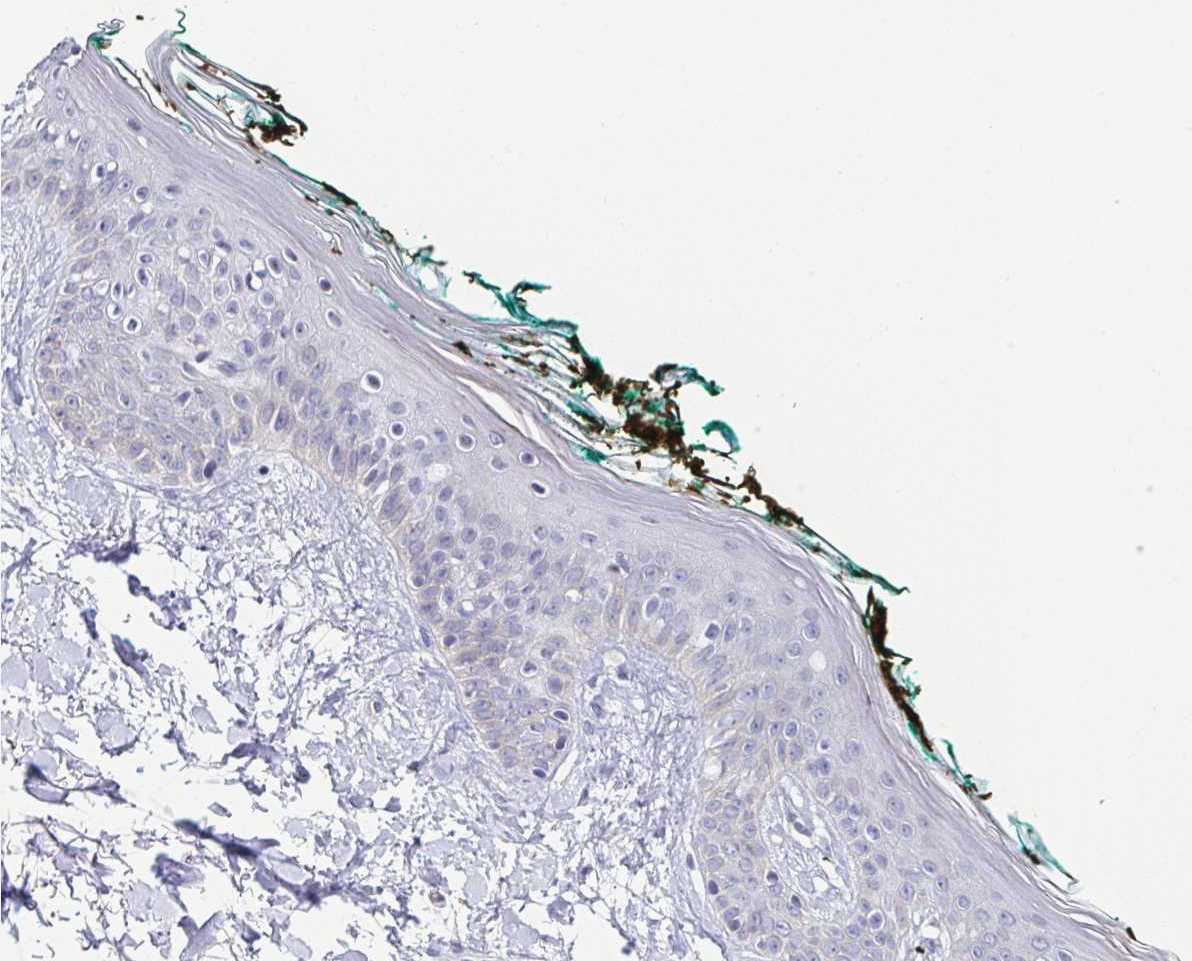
{"staining": {"intensity": "negative", "quantity": "none", "location": "none"}, "tissue": "skin", "cell_type": "Fibroblasts", "image_type": "normal", "snomed": [{"axis": "morphology", "description": "Normal tissue, NOS"}, {"axis": "topography", "description": "Skin"}], "caption": "Immunohistochemistry photomicrograph of benign skin: human skin stained with DAB (3,3'-diaminobenzidine) displays no significant protein positivity in fibroblasts.", "gene": "FAM162B", "patient": {"sex": "female", "age": 34}}